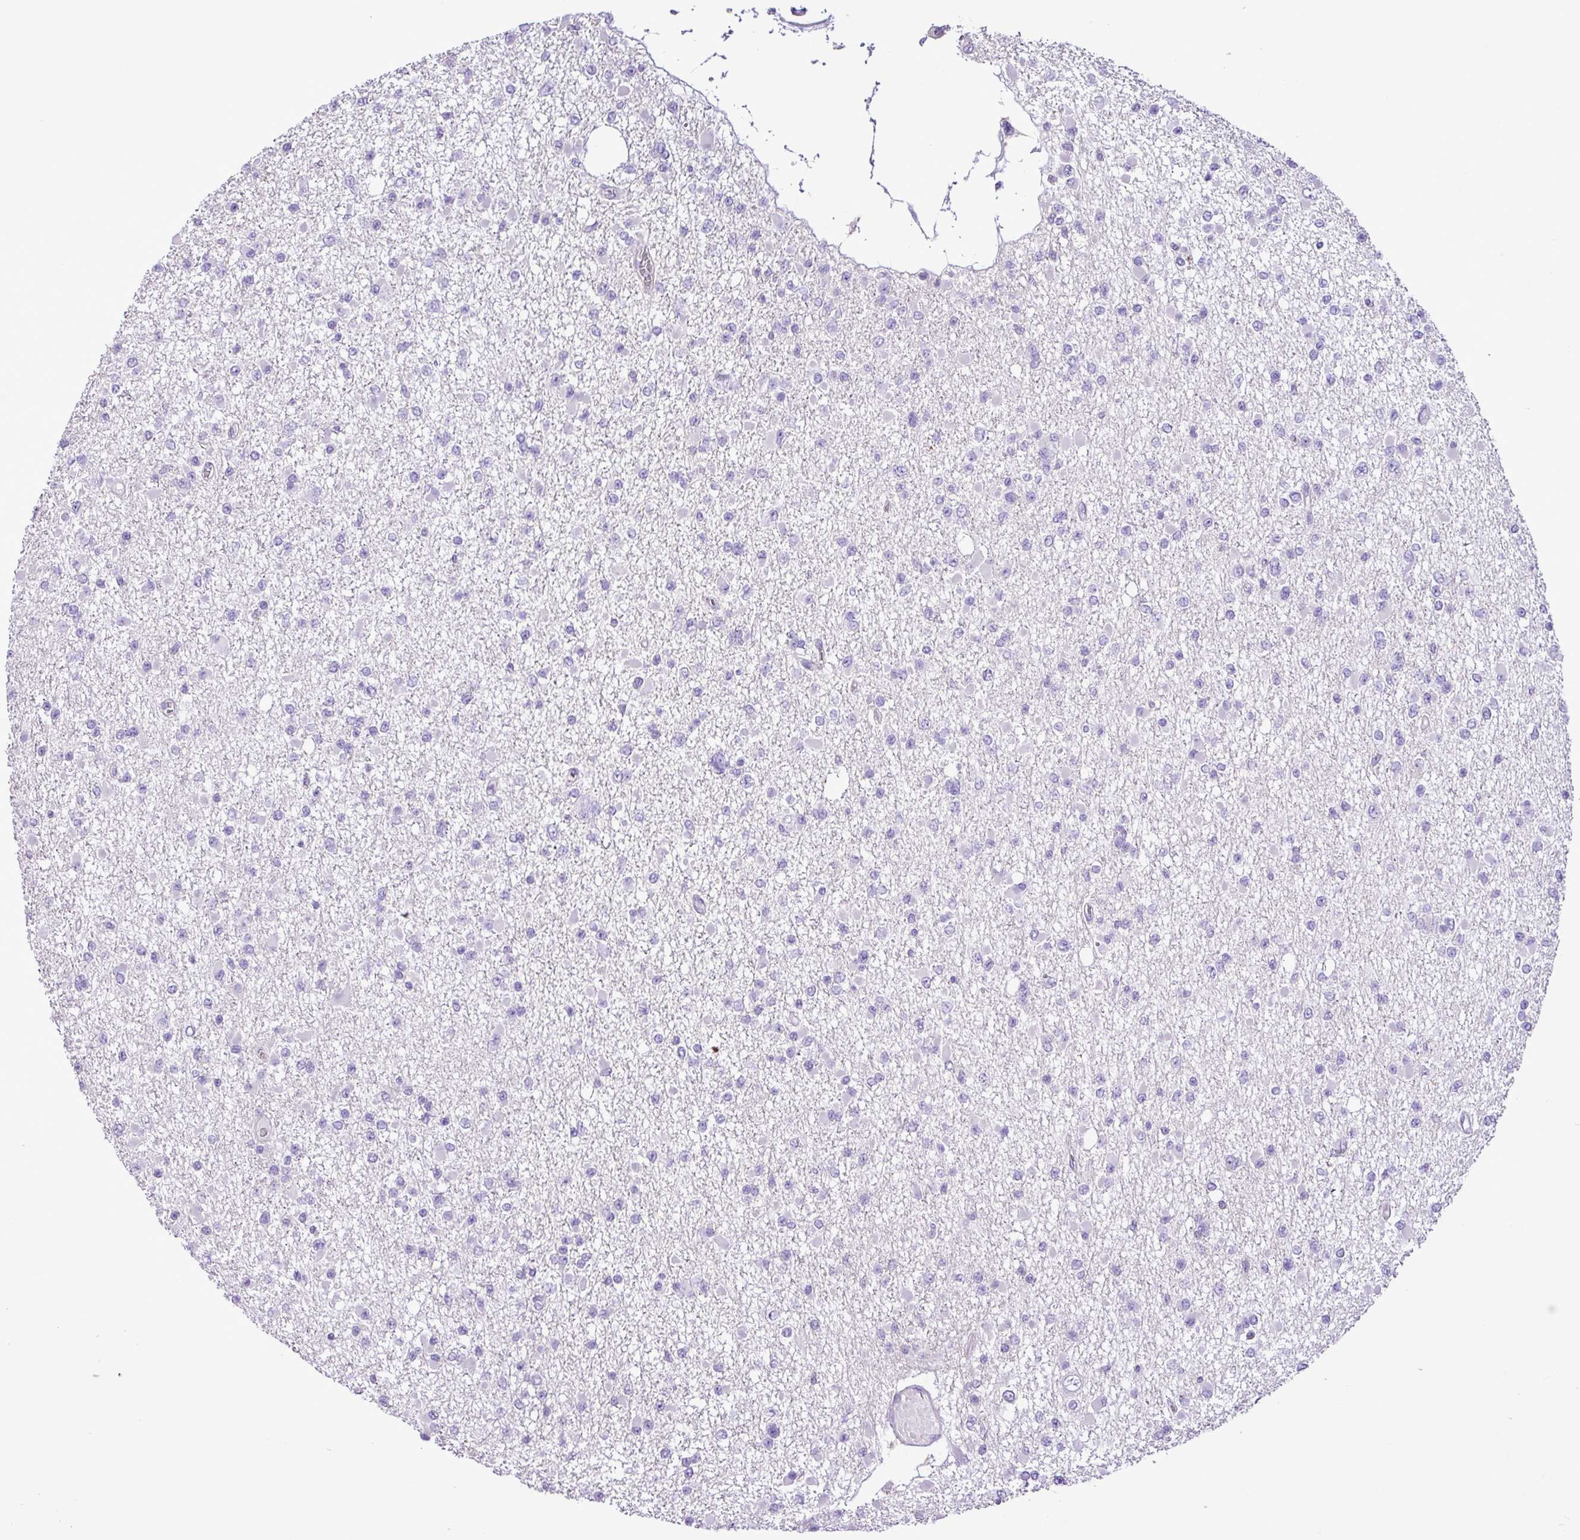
{"staining": {"intensity": "negative", "quantity": "none", "location": "none"}, "tissue": "glioma", "cell_type": "Tumor cells", "image_type": "cancer", "snomed": [{"axis": "morphology", "description": "Glioma, malignant, Low grade"}, {"axis": "topography", "description": "Brain"}], "caption": "Micrograph shows no significant protein expression in tumor cells of glioma. Nuclei are stained in blue.", "gene": "ZNF334", "patient": {"sex": "female", "age": 22}}